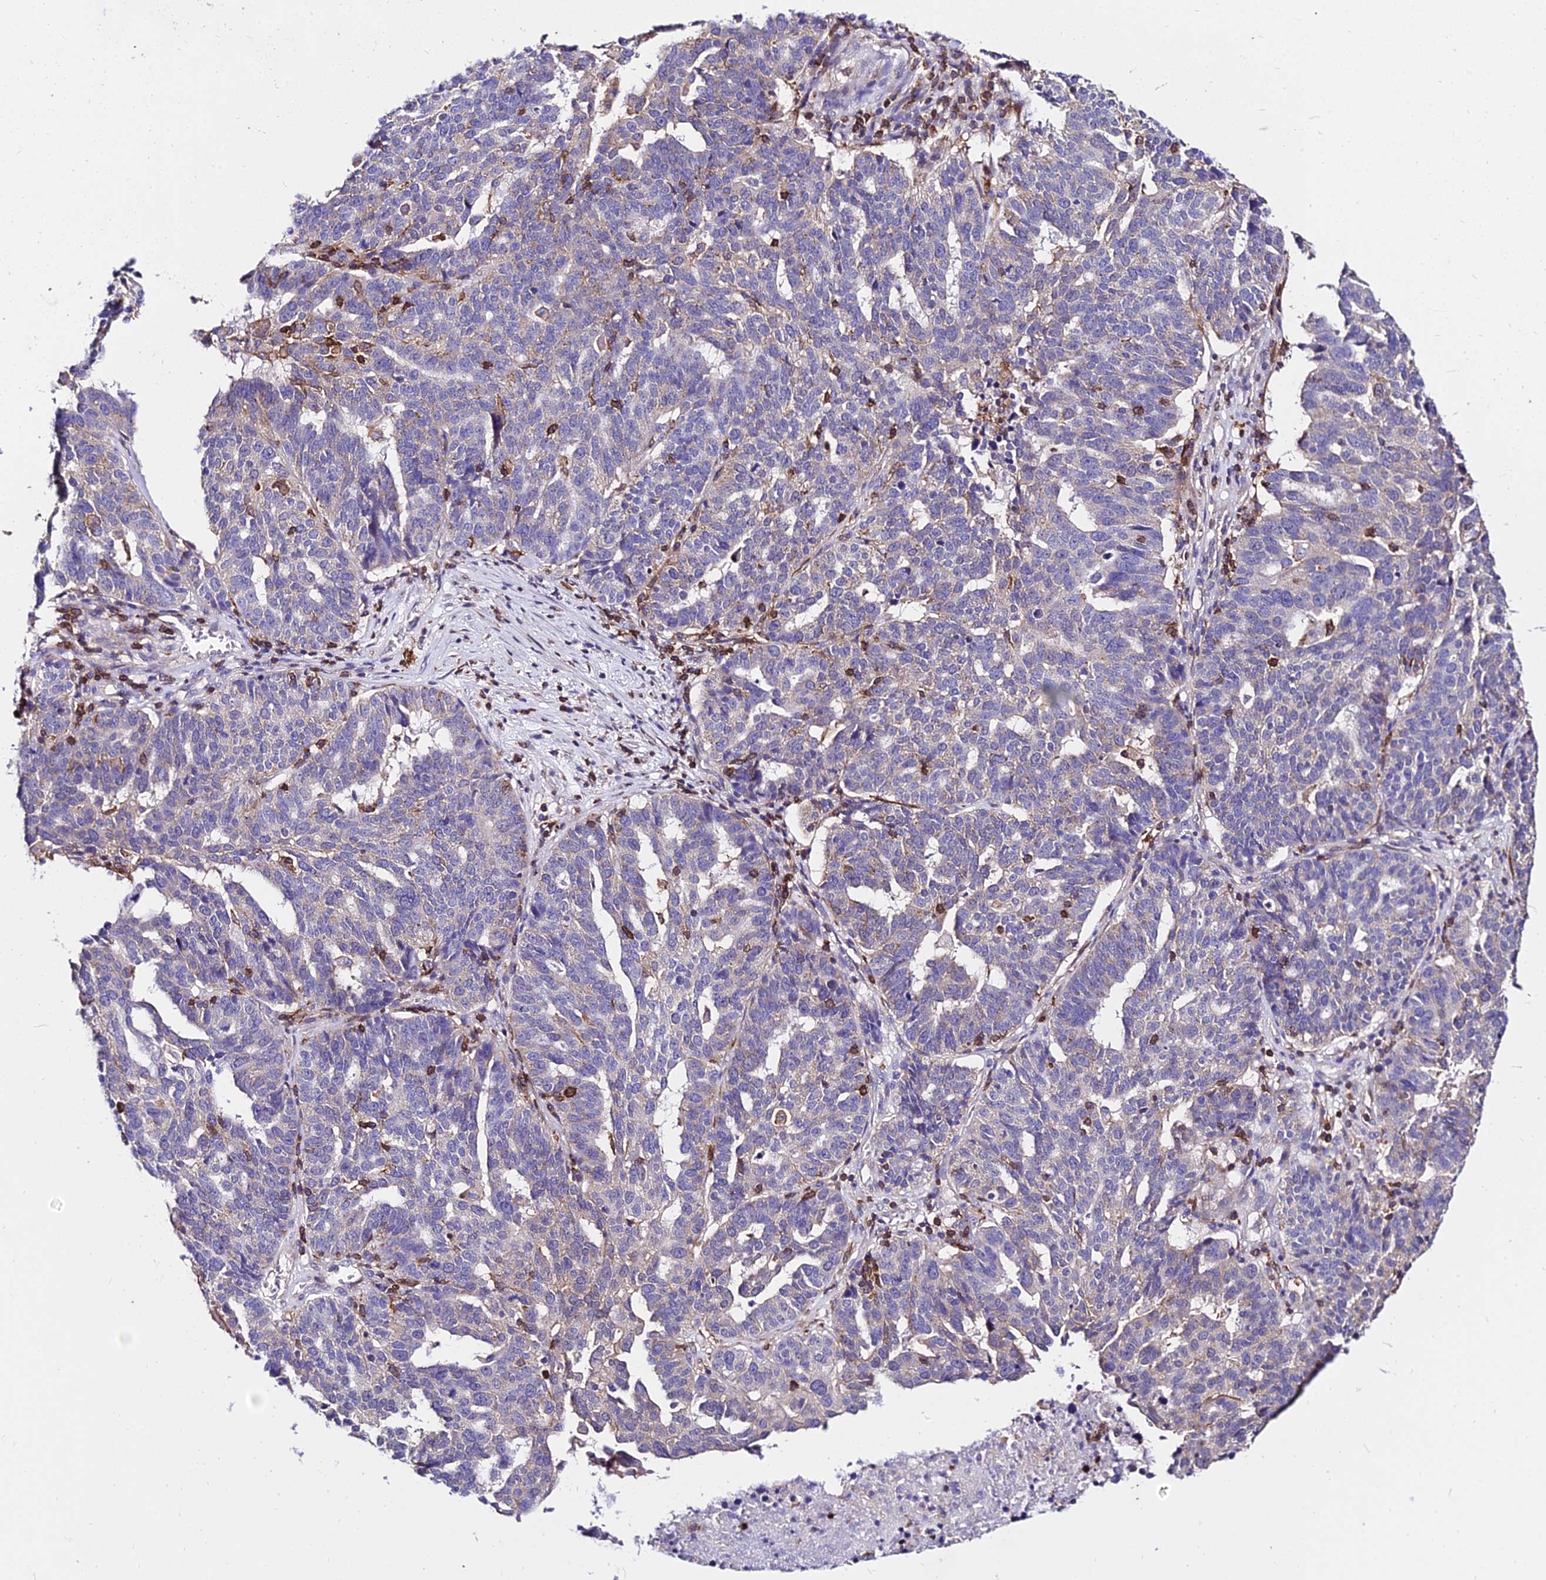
{"staining": {"intensity": "negative", "quantity": "none", "location": "none"}, "tissue": "ovarian cancer", "cell_type": "Tumor cells", "image_type": "cancer", "snomed": [{"axis": "morphology", "description": "Cystadenocarcinoma, serous, NOS"}, {"axis": "topography", "description": "Ovary"}], "caption": "A high-resolution histopathology image shows immunohistochemistry (IHC) staining of serous cystadenocarcinoma (ovarian), which reveals no significant staining in tumor cells.", "gene": "CSRP1", "patient": {"sex": "female", "age": 59}}